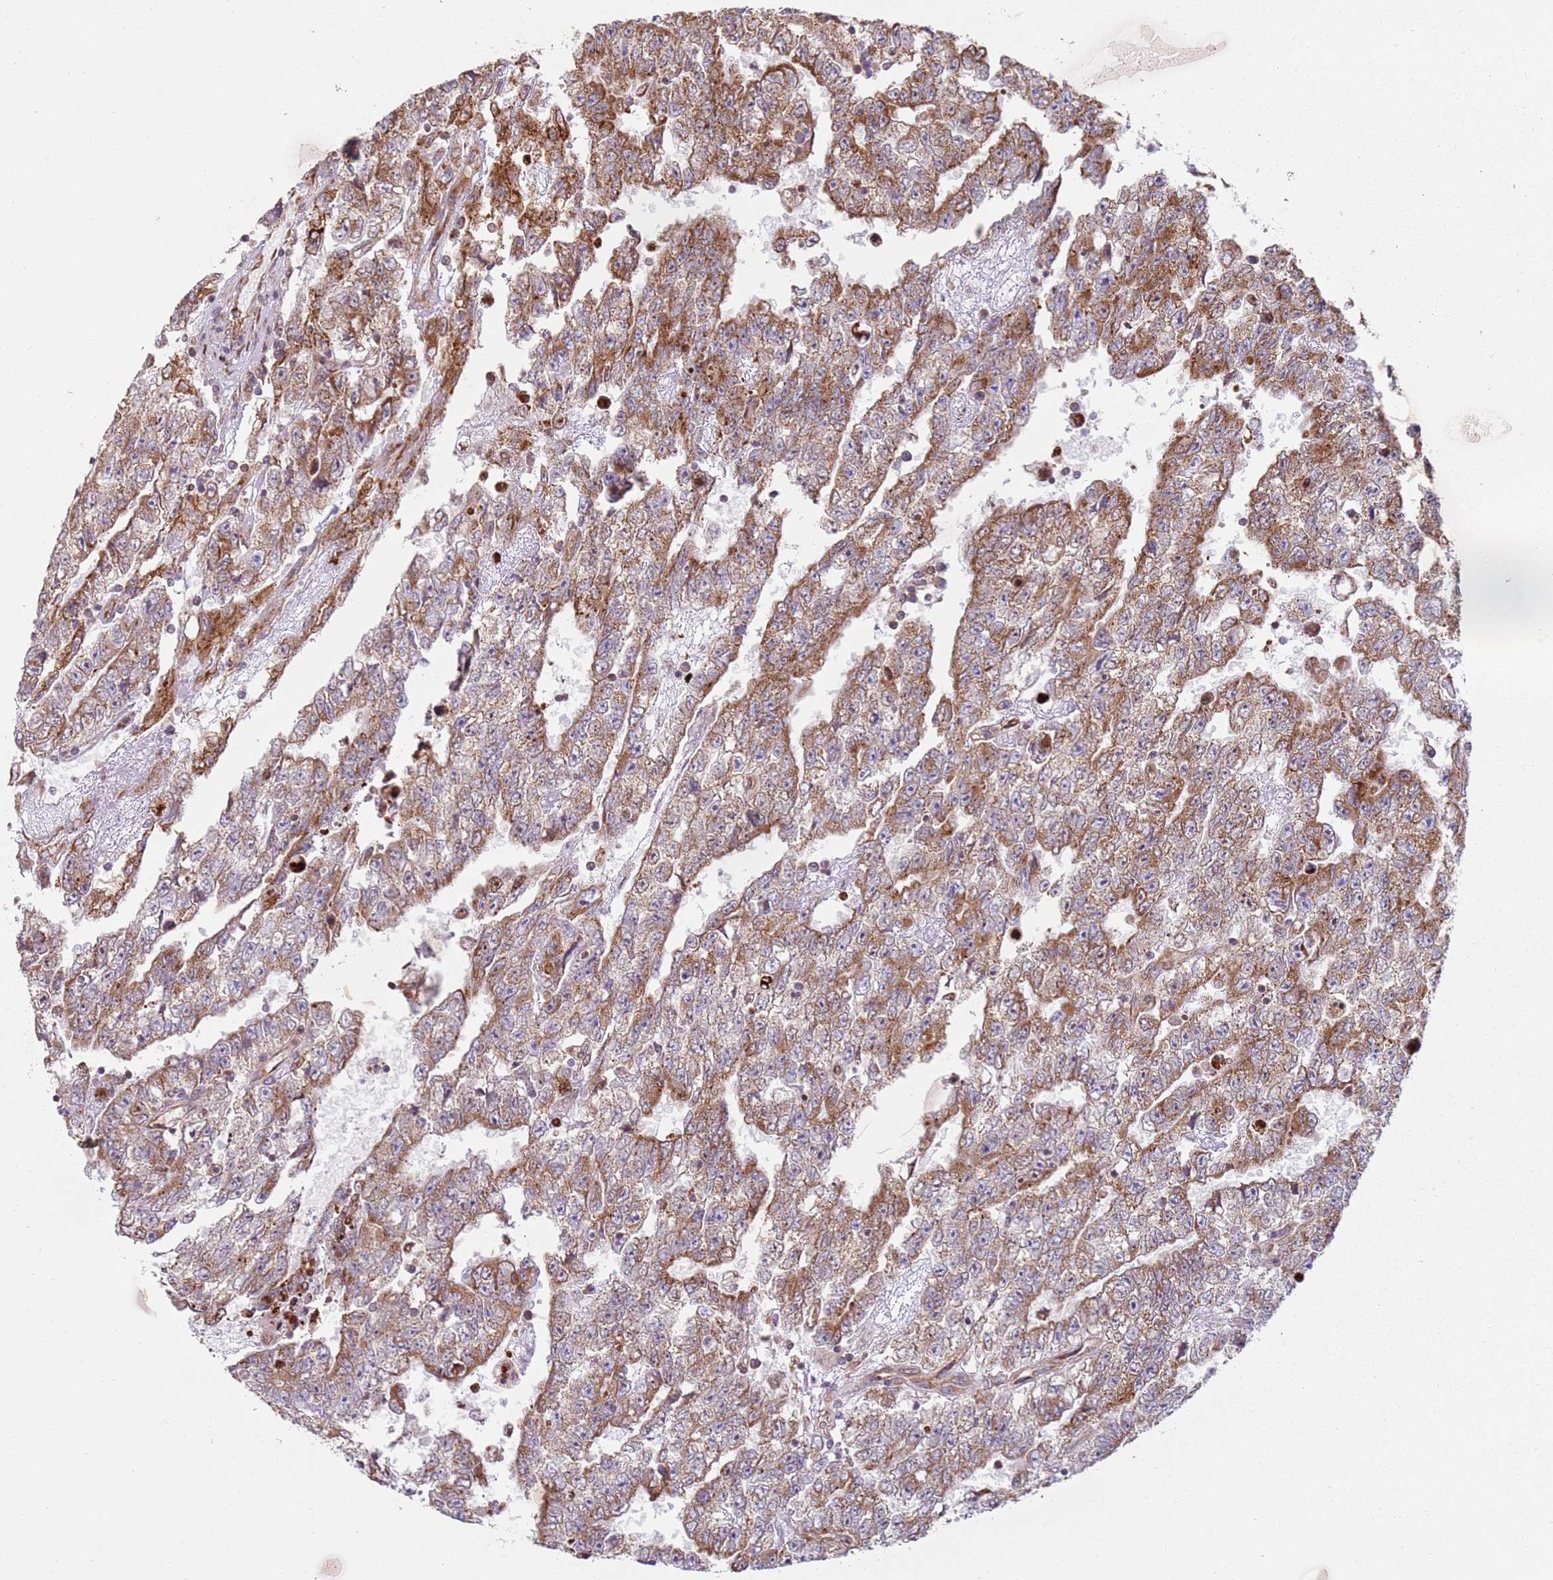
{"staining": {"intensity": "strong", "quantity": ">75%", "location": "cytoplasmic/membranous,nuclear"}, "tissue": "testis cancer", "cell_type": "Tumor cells", "image_type": "cancer", "snomed": [{"axis": "morphology", "description": "Carcinoma, Embryonal, NOS"}, {"axis": "topography", "description": "Testis"}], "caption": "Human testis cancer stained with a brown dye exhibits strong cytoplasmic/membranous and nuclear positive expression in approximately >75% of tumor cells.", "gene": "HNRNPLL", "patient": {"sex": "male", "age": 25}}